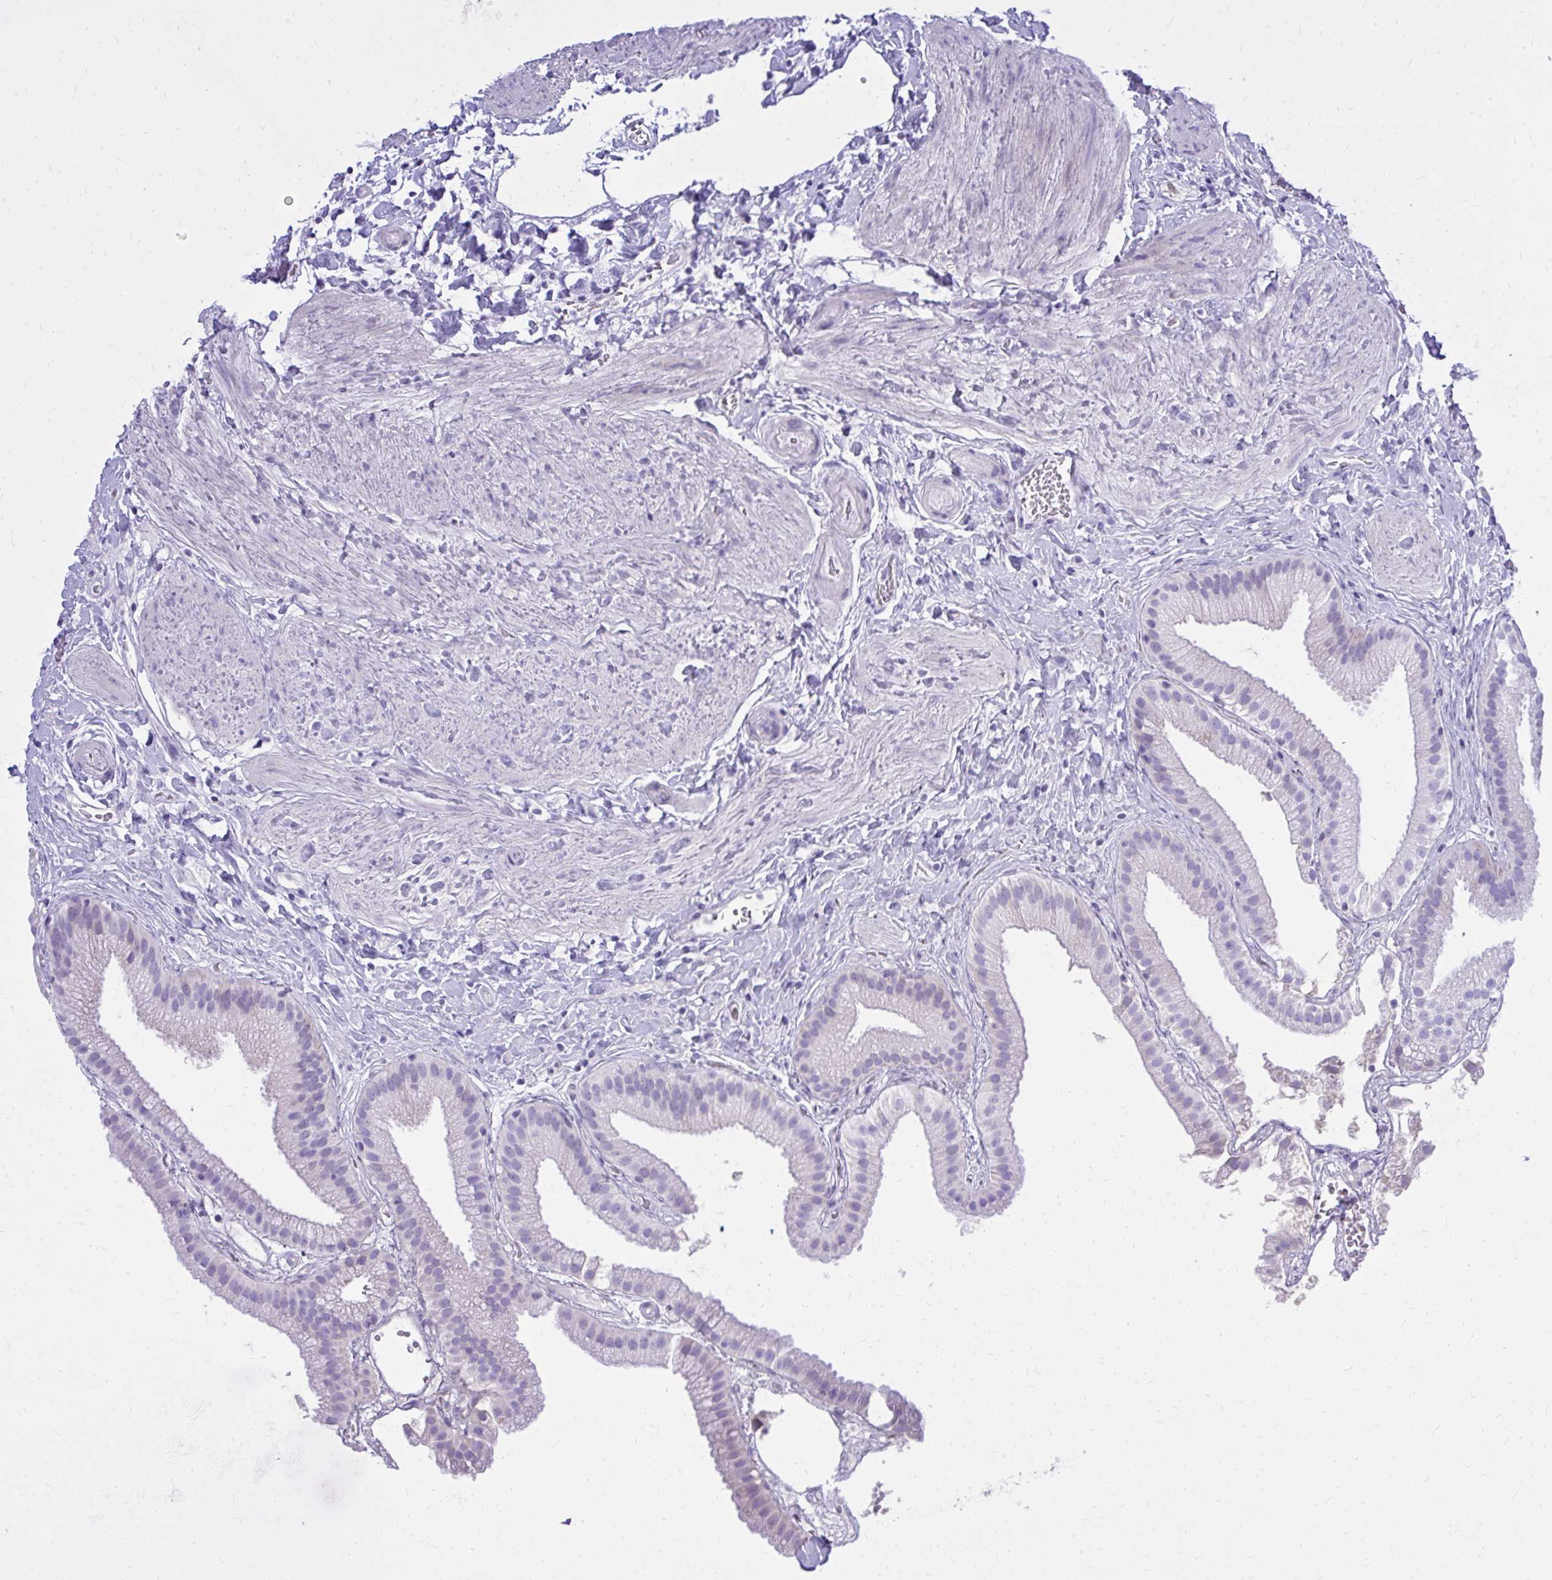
{"staining": {"intensity": "negative", "quantity": "none", "location": "none"}, "tissue": "gallbladder", "cell_type": "Glandular cells", "image_type": "normal", "snomed": [{"axis": "morphology", "description": "Normal tissue, NOS"}, {"axis": "topography", "description": "Gallbladder"}], "caption": "A micrograph of human gallbladder is negative for staining in glandular cells. (DAB immunohistochemistry visualized using brightfield microscopy, high magnification).", "gene": "BCL6B", "patient": {"sex": "female", "age": 63}}